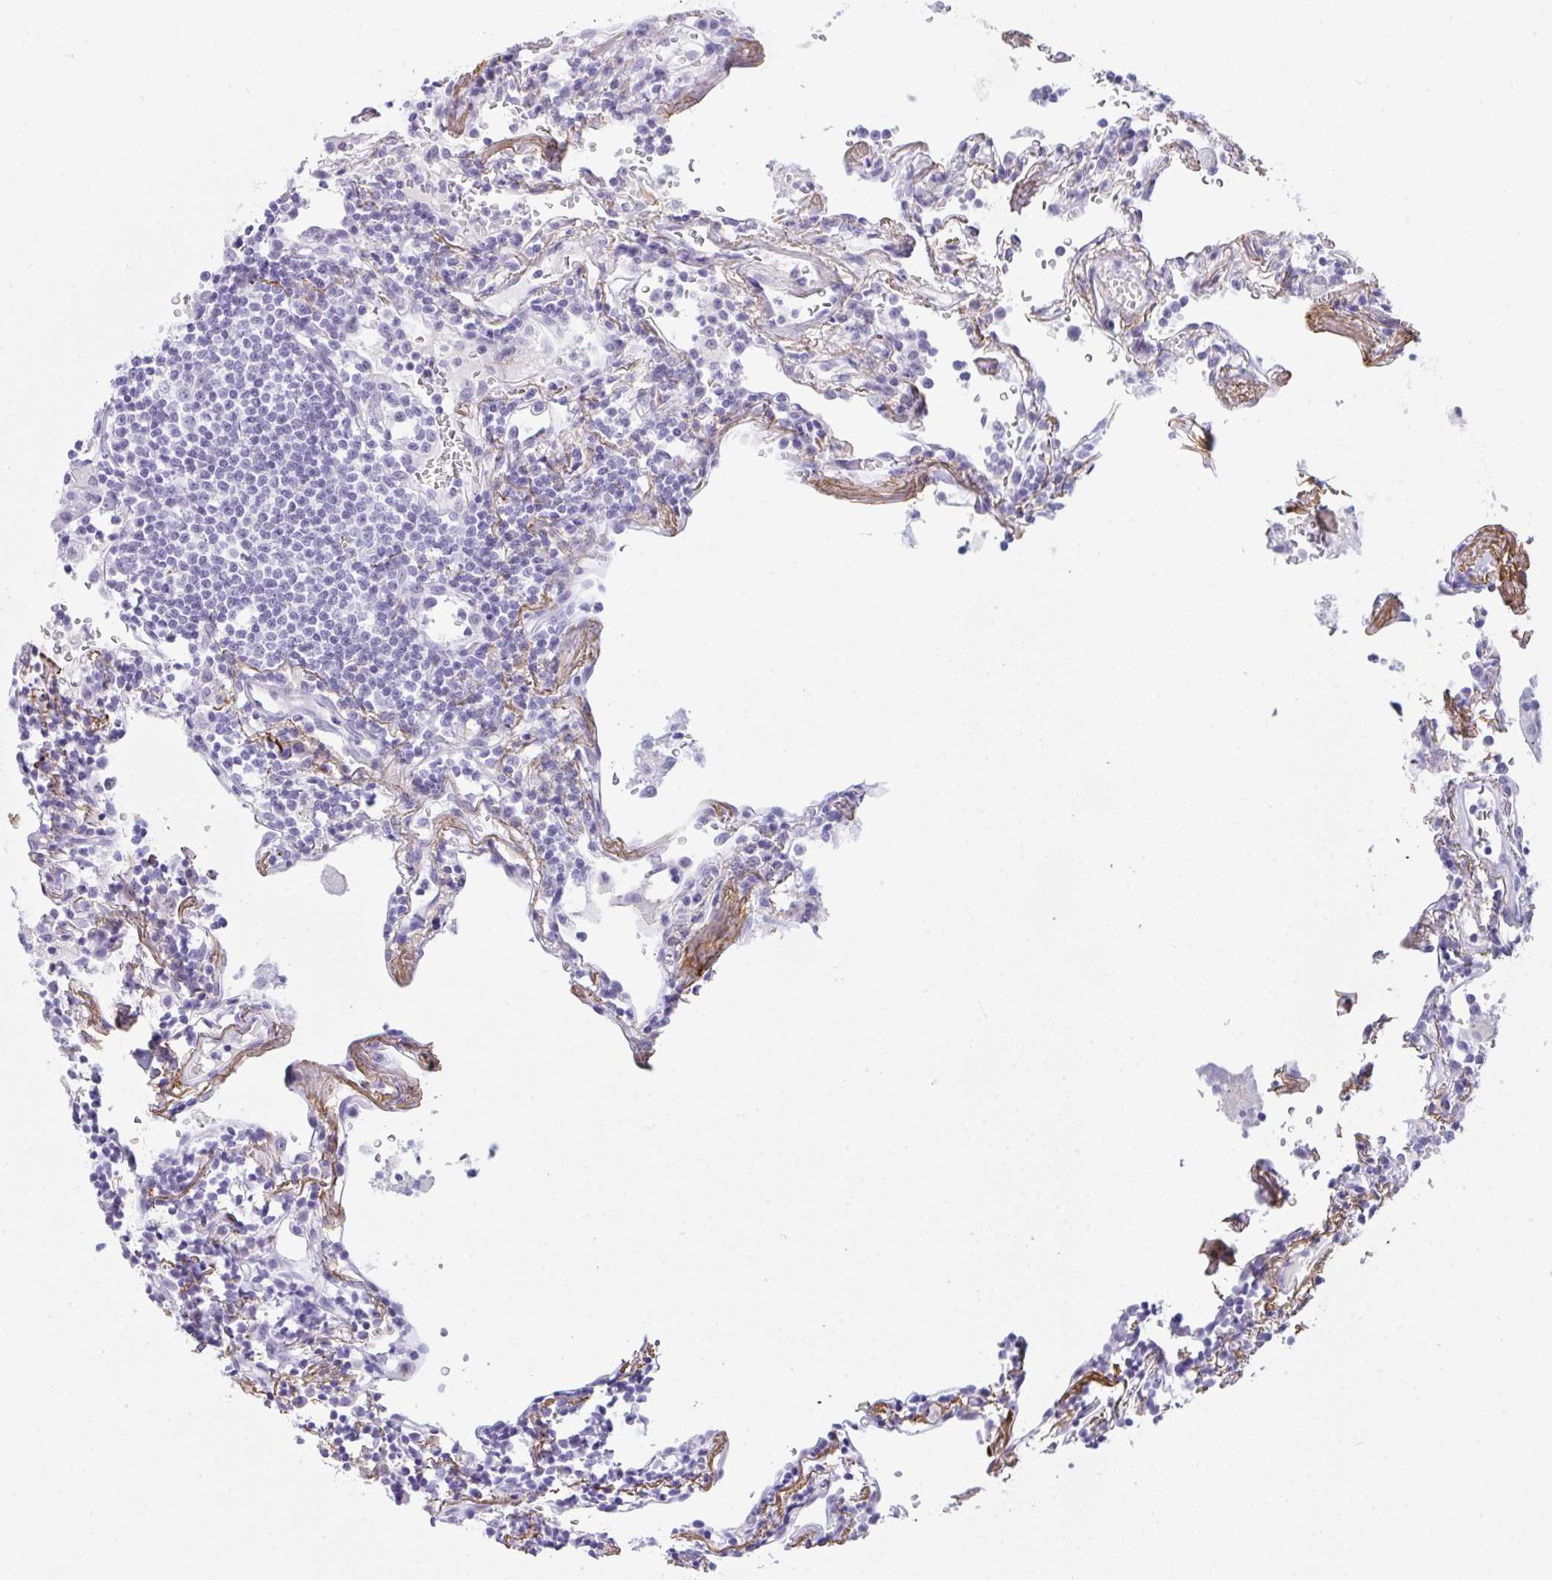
{"staining": {"intensity": "negative", "quantity": "none", "location": "none"}, "tissue": "lymphoma", "cell_type": "Tumor cells", "image_type": "cancer", "snomed": [{"axis": "morphology", "description": "Malignant lymphoma, non-Hodgkin's type, Low grade"}, {"axis": "topography", "description": "Lung"}], "caption": "Tumor cells show no significant expression in lymphoma. (Stains: DAB (3,3'-diaminobenzidine) IHC with hematoxylin counter stain, Microscopy: brightfield microscopy at high magnification).", "gene": "ELN", "patient": {"sex": "female", "age": 71}}